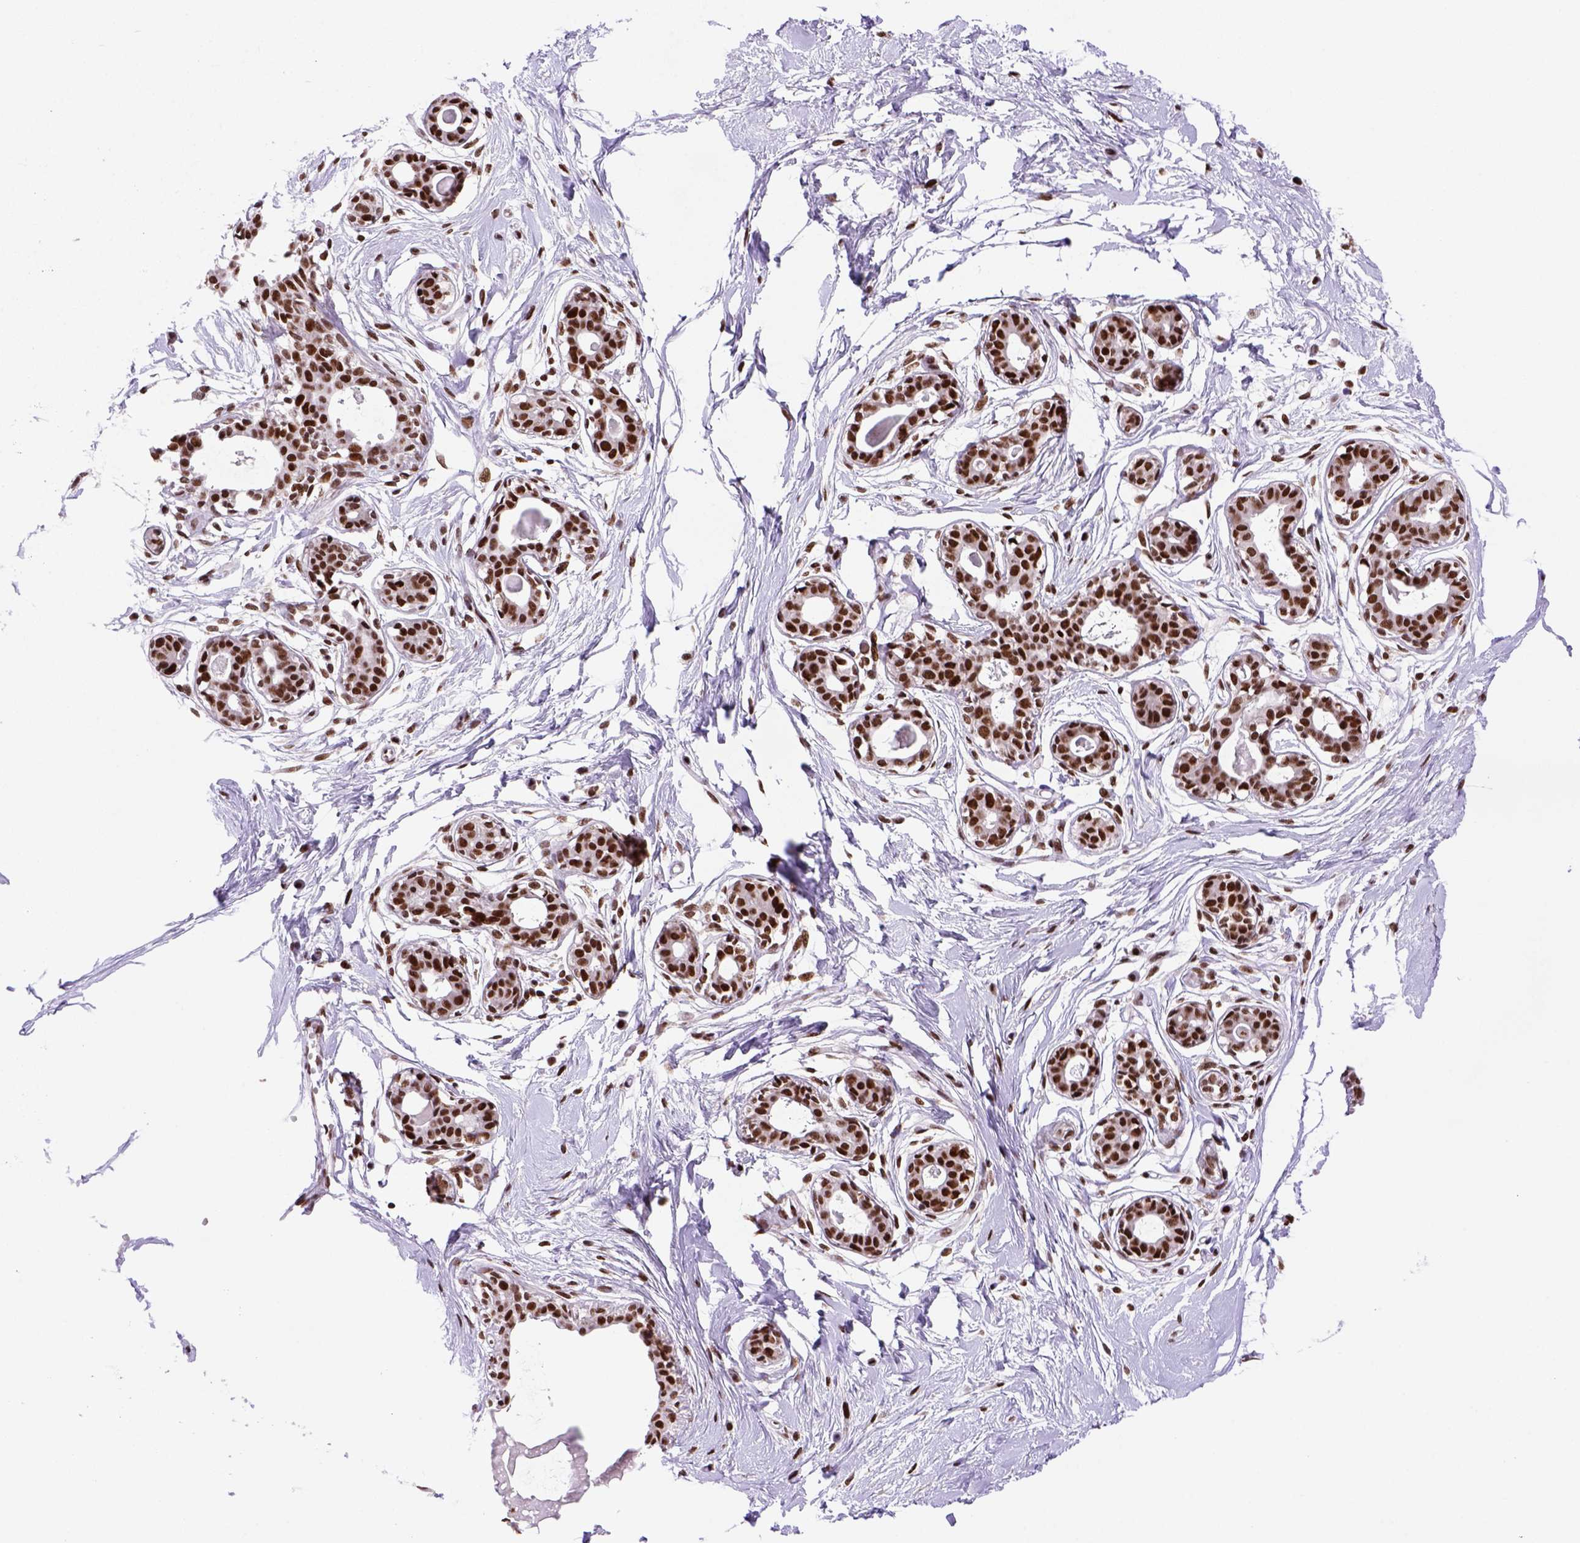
{"staining": {"intensity": "strong", "quantity": ">75%", "location": "nuclear"}, "tissue": "breast", "cell_type": "Adipocytes", "image_type": "normal", "snomed": [{"axis": "morphology", "description": "Normal tissue, NOS"}, {"axis": "topography", "description": "Breast"}], "caption": "Protein expression analysis of benign human breast reveals strong nuclear positivity in about >75% of adipocytes.", "gene": "NSMCE2", "patient": {"sex": "female", "age": 45}}